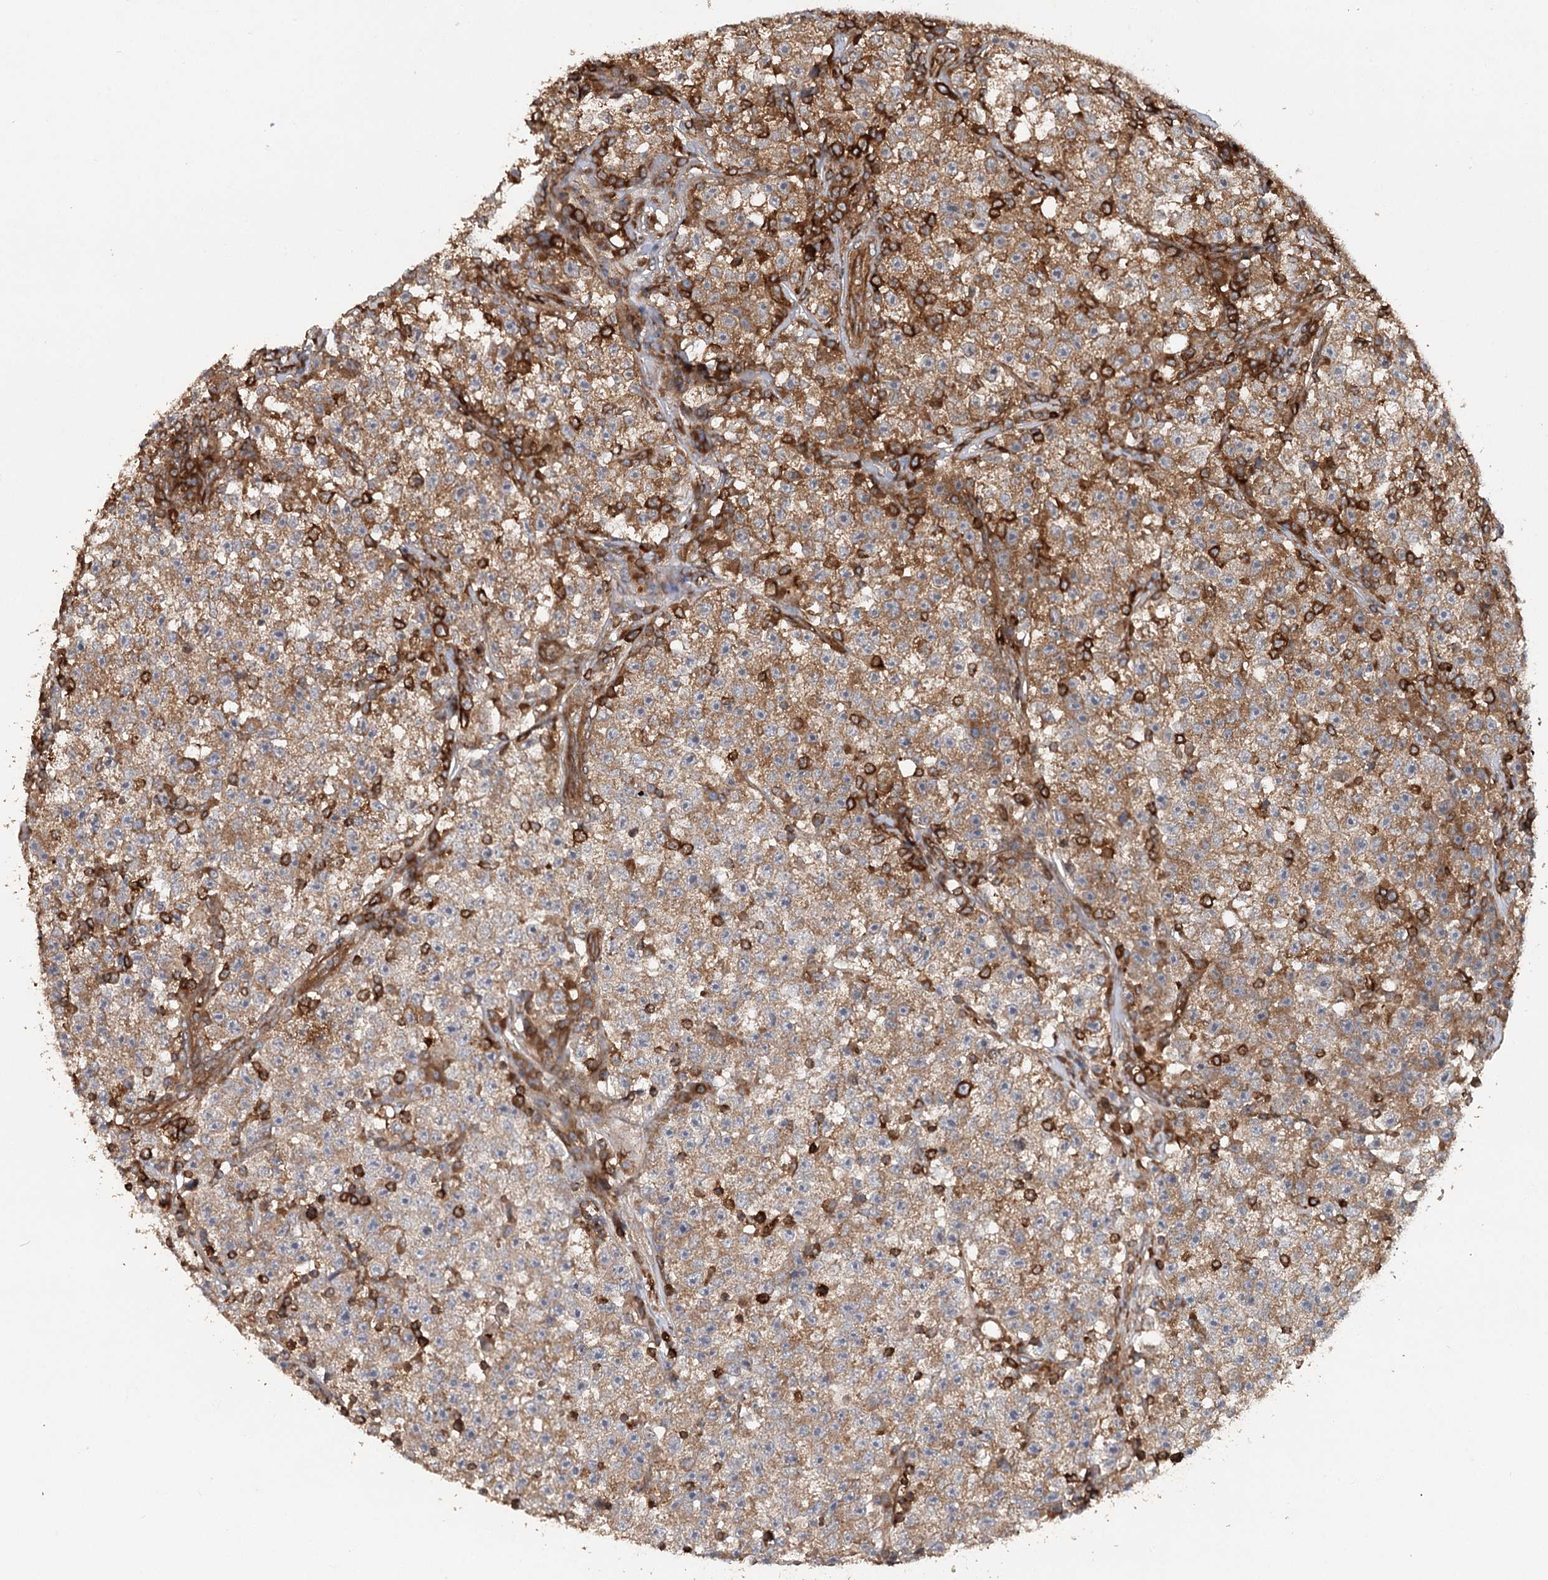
{"staining": {"intensity": "moderate", "quantity": ">75%", "location": "cytoplasmic/membranous"}, "tissue": "testis cancer", "cell_type": "Tumor cells", "image_type": "cancer", "snomed": [{"axis": "morphology", "description": "Seminoma, NOS"}, {"axis": "topography", "description": "Testis"}], "caption": "Immunohistochemical staining of testis cancer (seminoma) reveals medium levels of moderate cytoplasmic/membranous expression in about >75% of tumor cells. (Brightfield microscopy of DAB IHC at high magnification).", "gene": "PAIP2", "patient": {"sex": "male", "age": 22}}